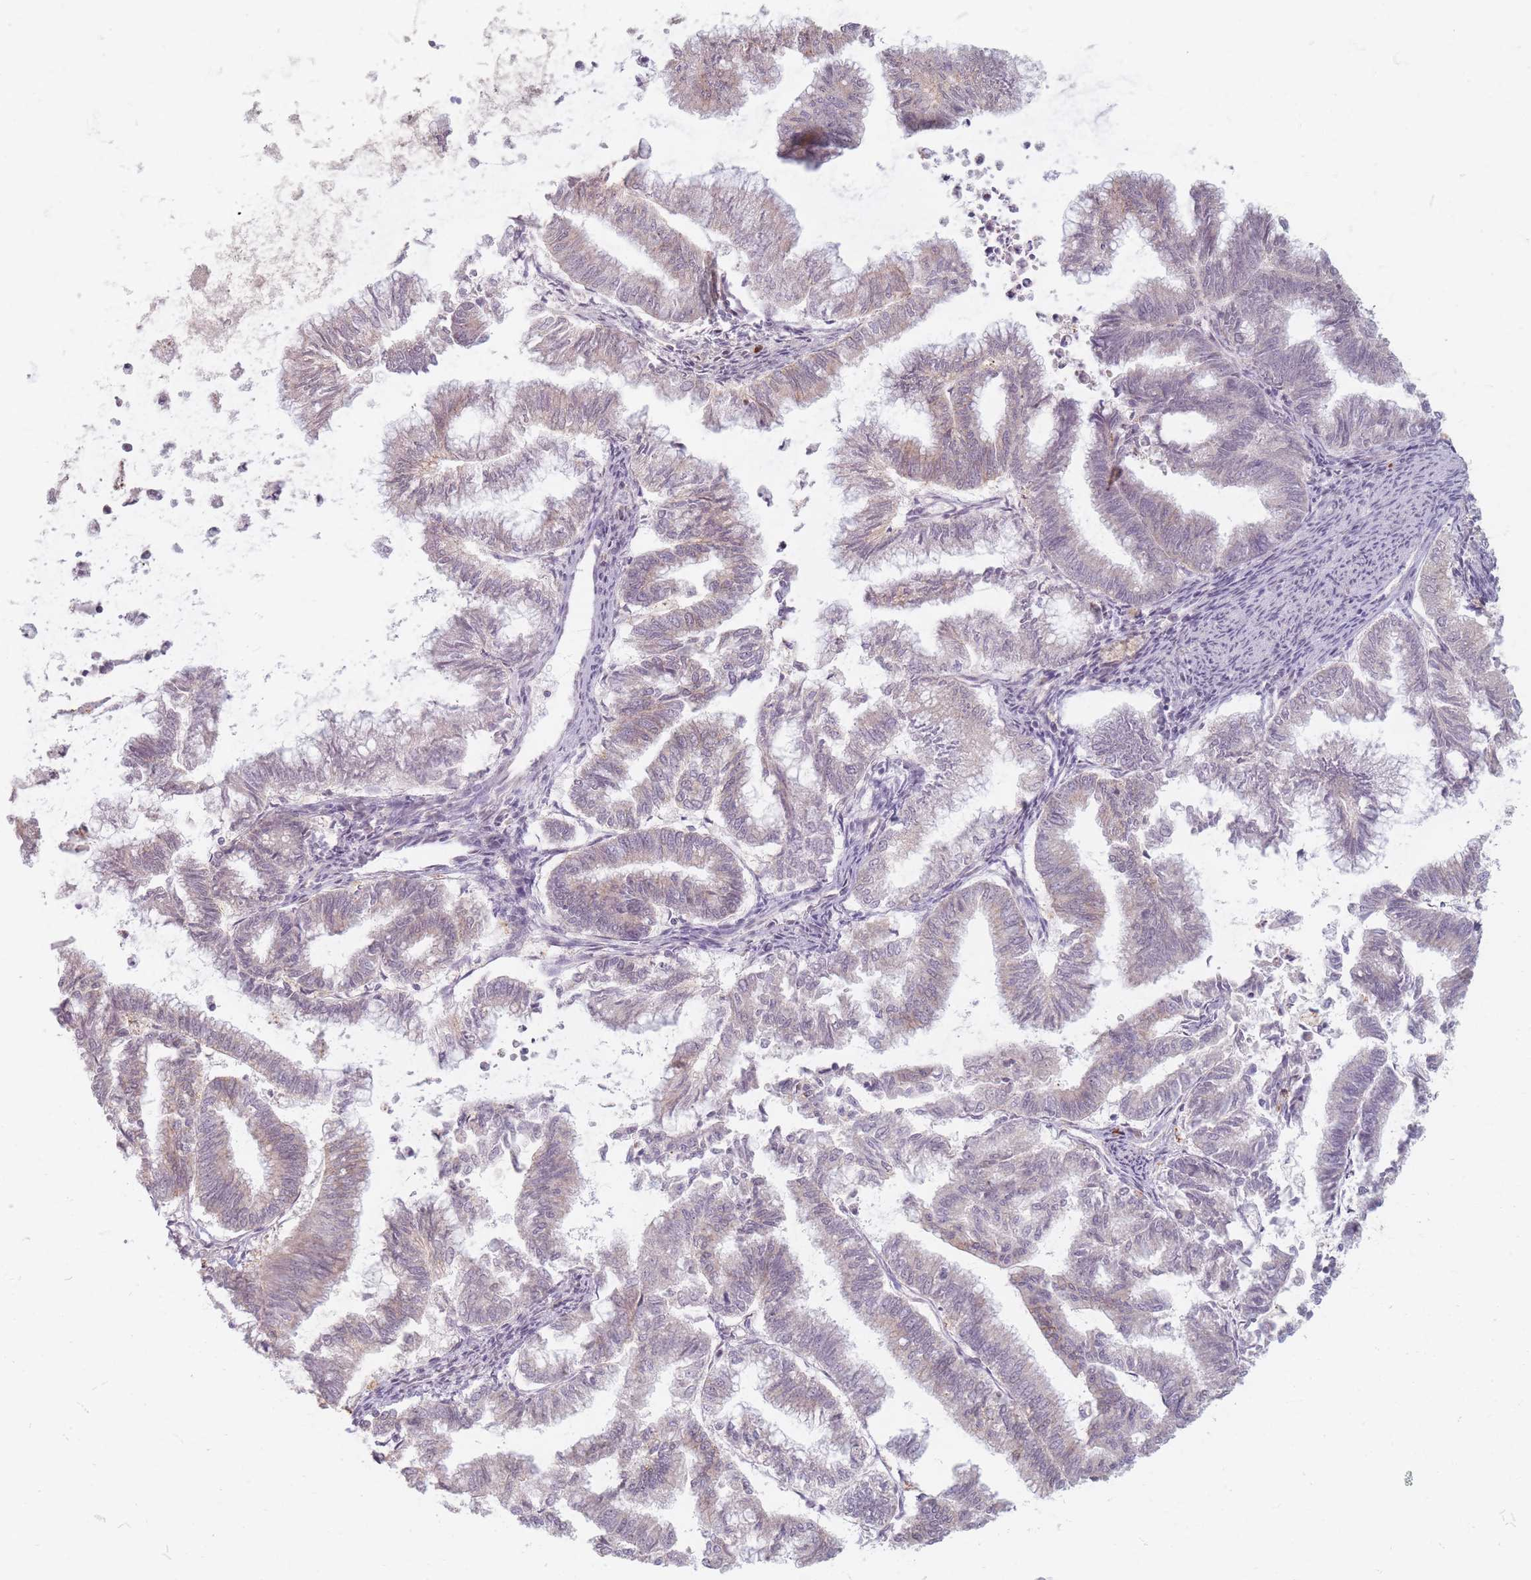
{"staining": {"intensity": "weak", "quantity": "<25%", "location": "cytoplasmic/membranous"}, "tissue": "endometrial cancer", "cell_type": "Tumor cells", "image_type": "cancer", "snomed": [{"axis": "morphology", "description": "Adenocarcinoma, NOS"}, {"axis": "topography", "description": "Endometrium"}], "caption": "Immunohistochemistry of endometrial cancer reveals no positivity in tumor cells.", "gene": "GABRA6", "patient": {"sex": "female", "age": 79}}